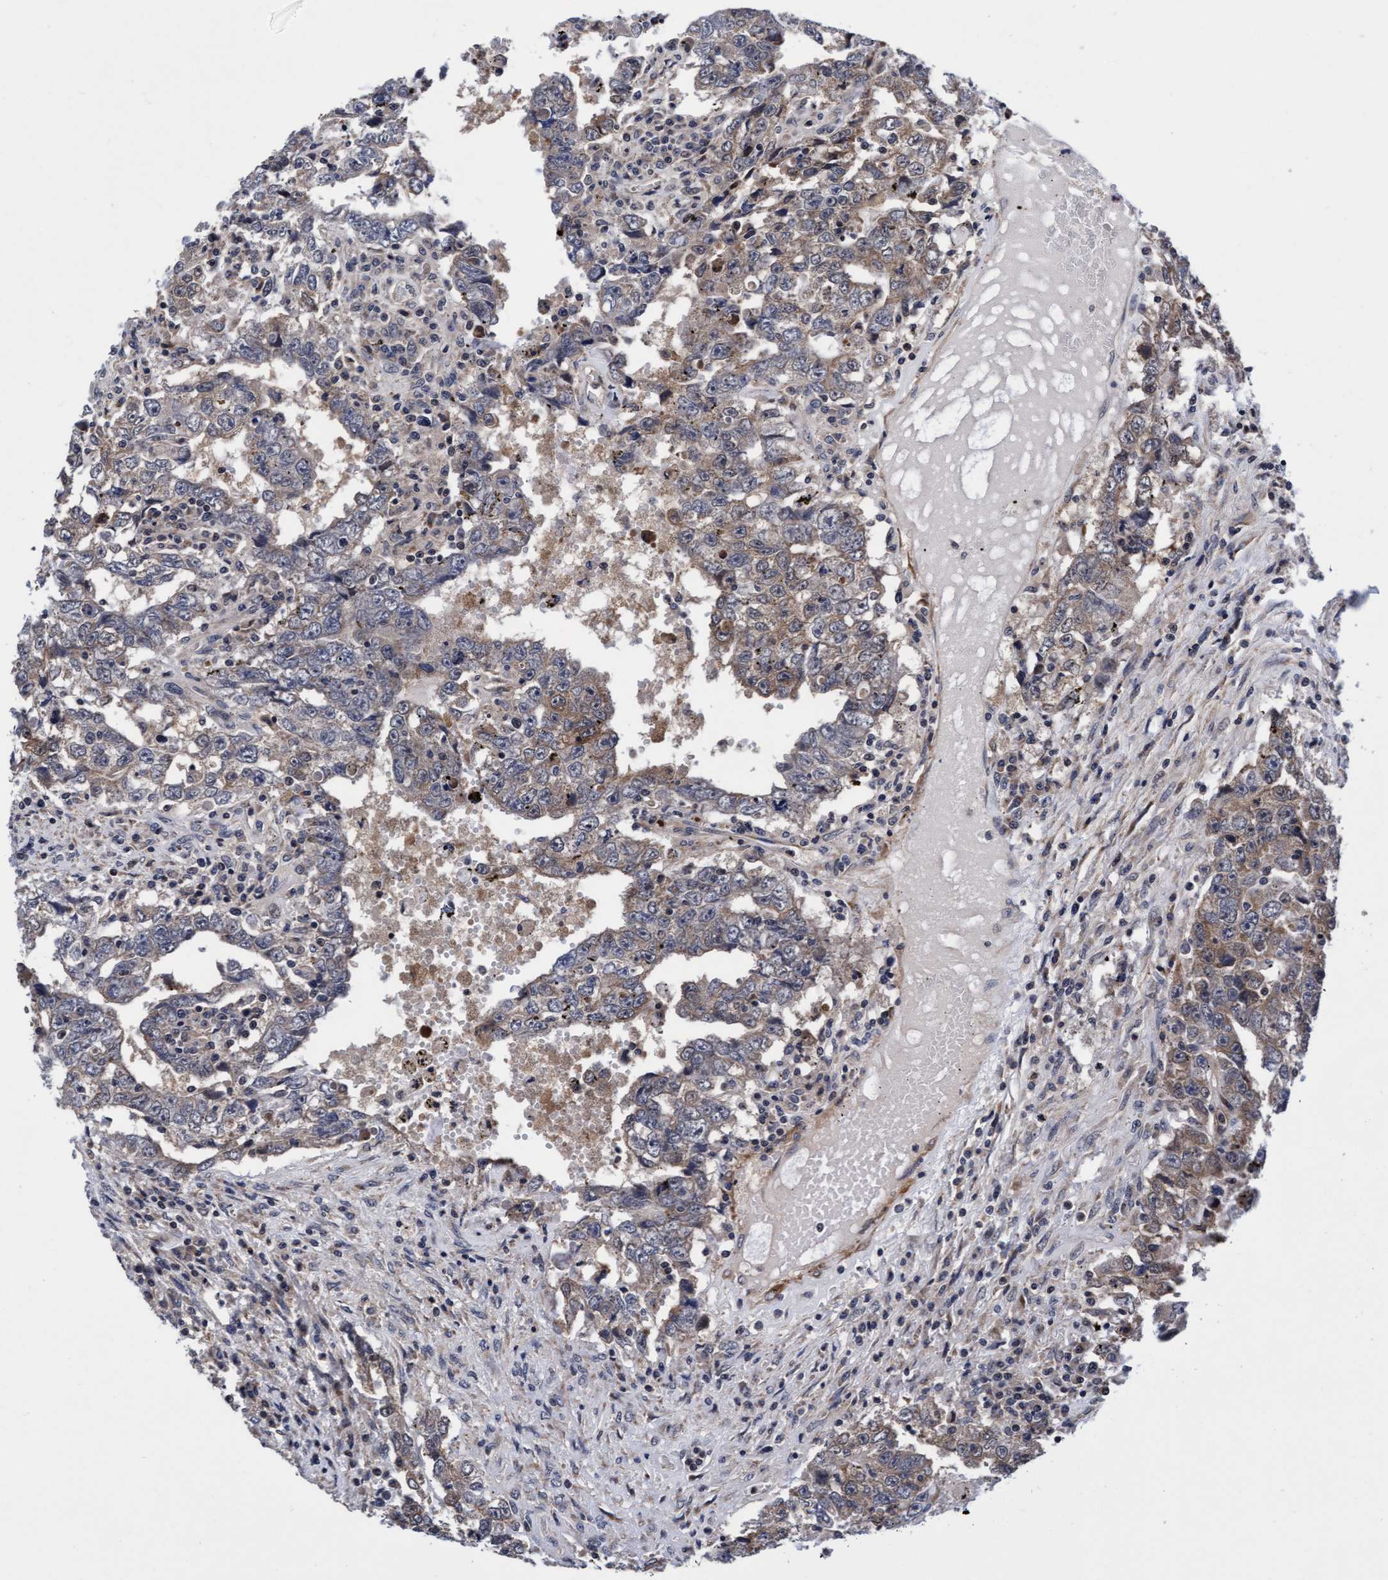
{"staining": {"intensity": "weak", "quantity": "25%-75%", "location": "cytoplasmic/membranous"}, "tissue": "testis cancer", "cell_type": "Tumor cells", "image_type": "cancer", "snomed": [{"axis": "morphology", "description": "Carcinoma, Embryonal, NOS"}, {"axis": "topography", "description": "Testis"}], "caption": "Embryonal carcinoma (testis) stained for a protein reveals weak cytoplasmic/membranous positivity in tumor cells.", "gene": "EFCAB13", "patient": {"sex": "male", "age": 26}}